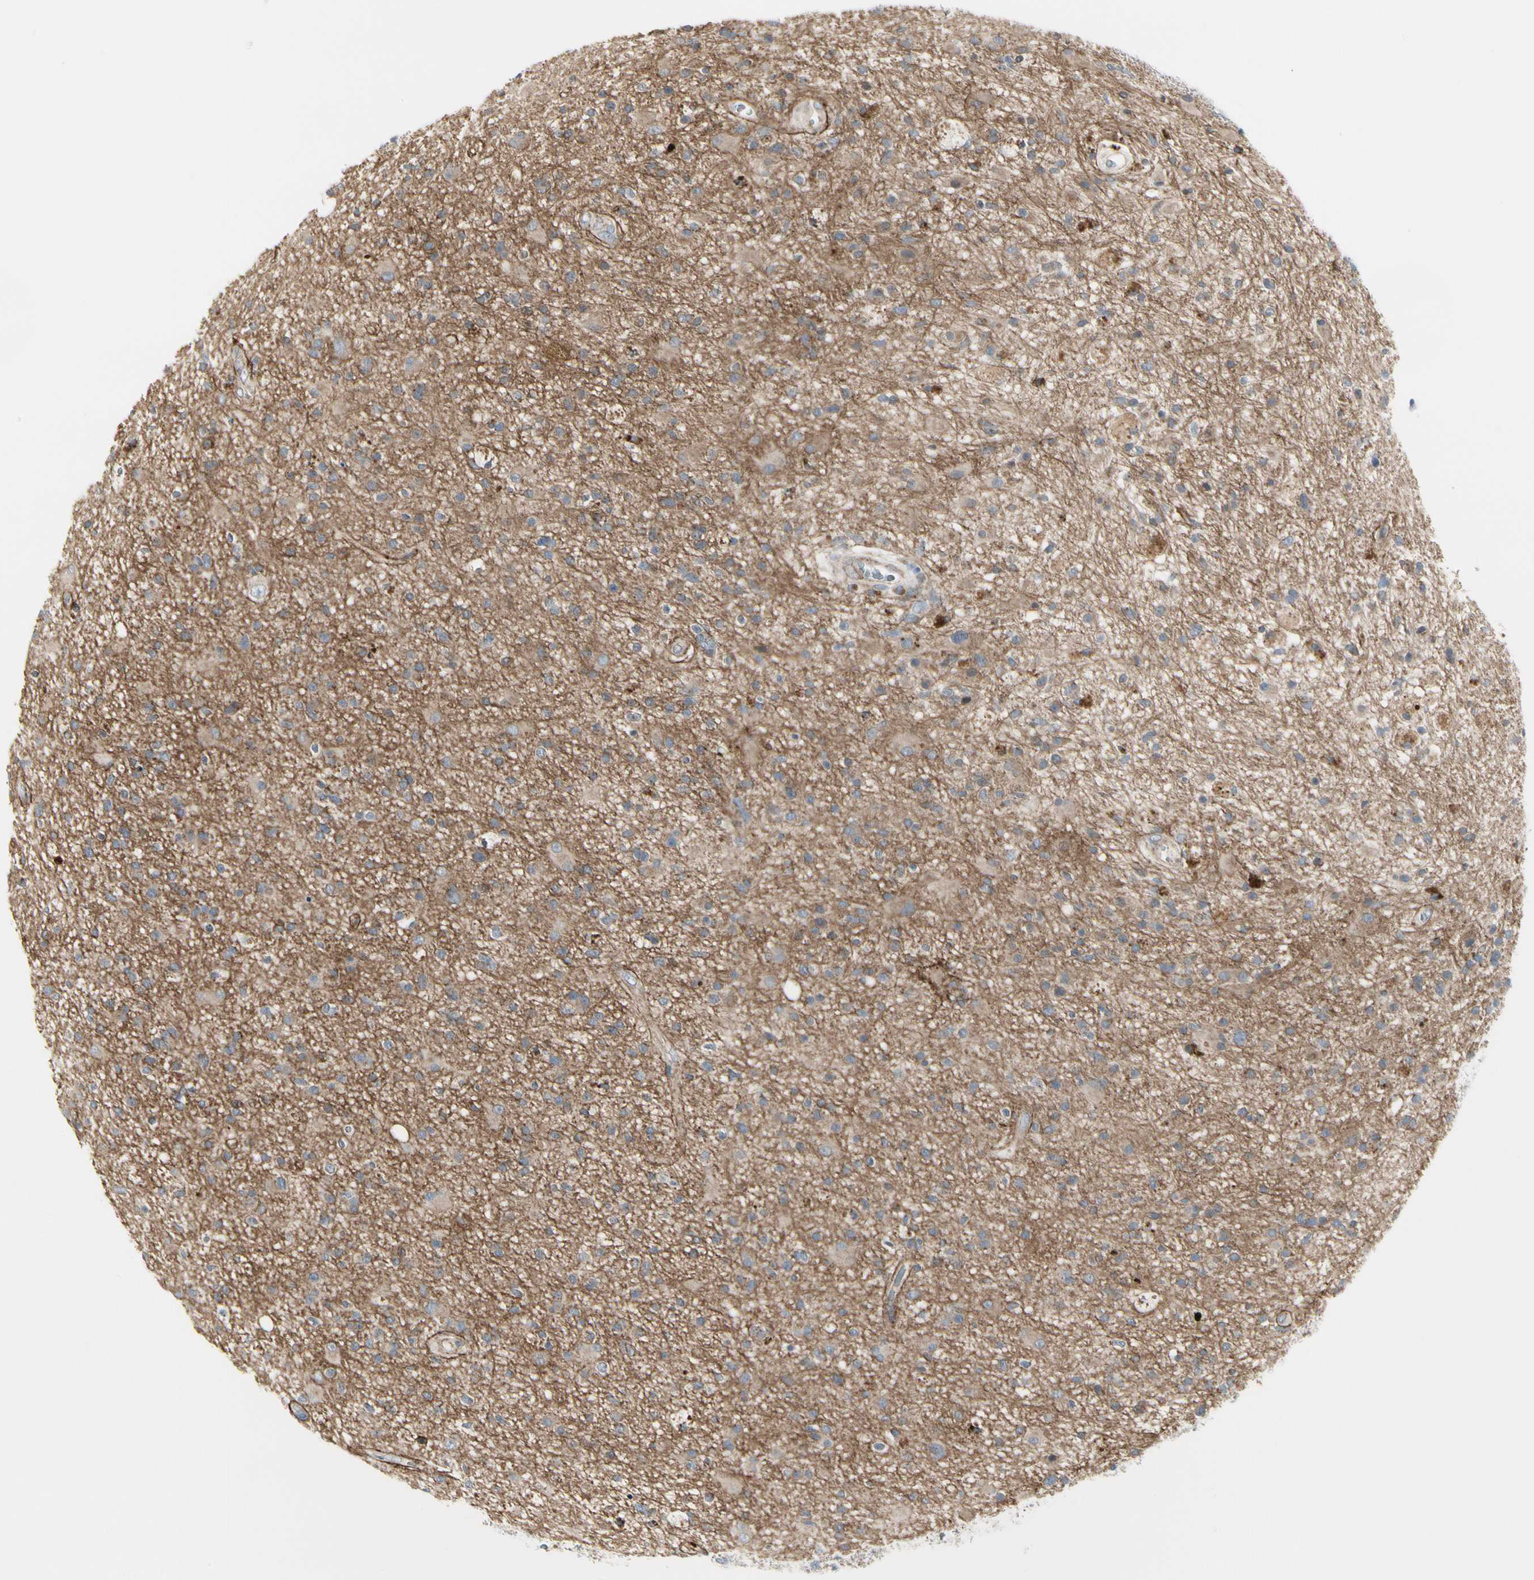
{"staining": {"intensity": "moderate", "quantity": ">75%", "location": "cytoplasmic/membranous"}, "tissue": "glioma", "cell_type": "Tumor cells", "image_type": "cancer", "snomed": [{"axis": "morphology", "description": "Glioma, malignant, High grade"}, {"axis": "topography", "description": "Brain"}], "caption": "Moderate cytoplasmic/membranous staining is identified in about >75% of tumor cells in malignant glioma (high-grade). The staining was performed using DAB, with brown indicating positive protein expression. Nuclei are stained blue with hematoxylin.", "gene": "GRN", "patient": {"sex": "male", "age": 33}}